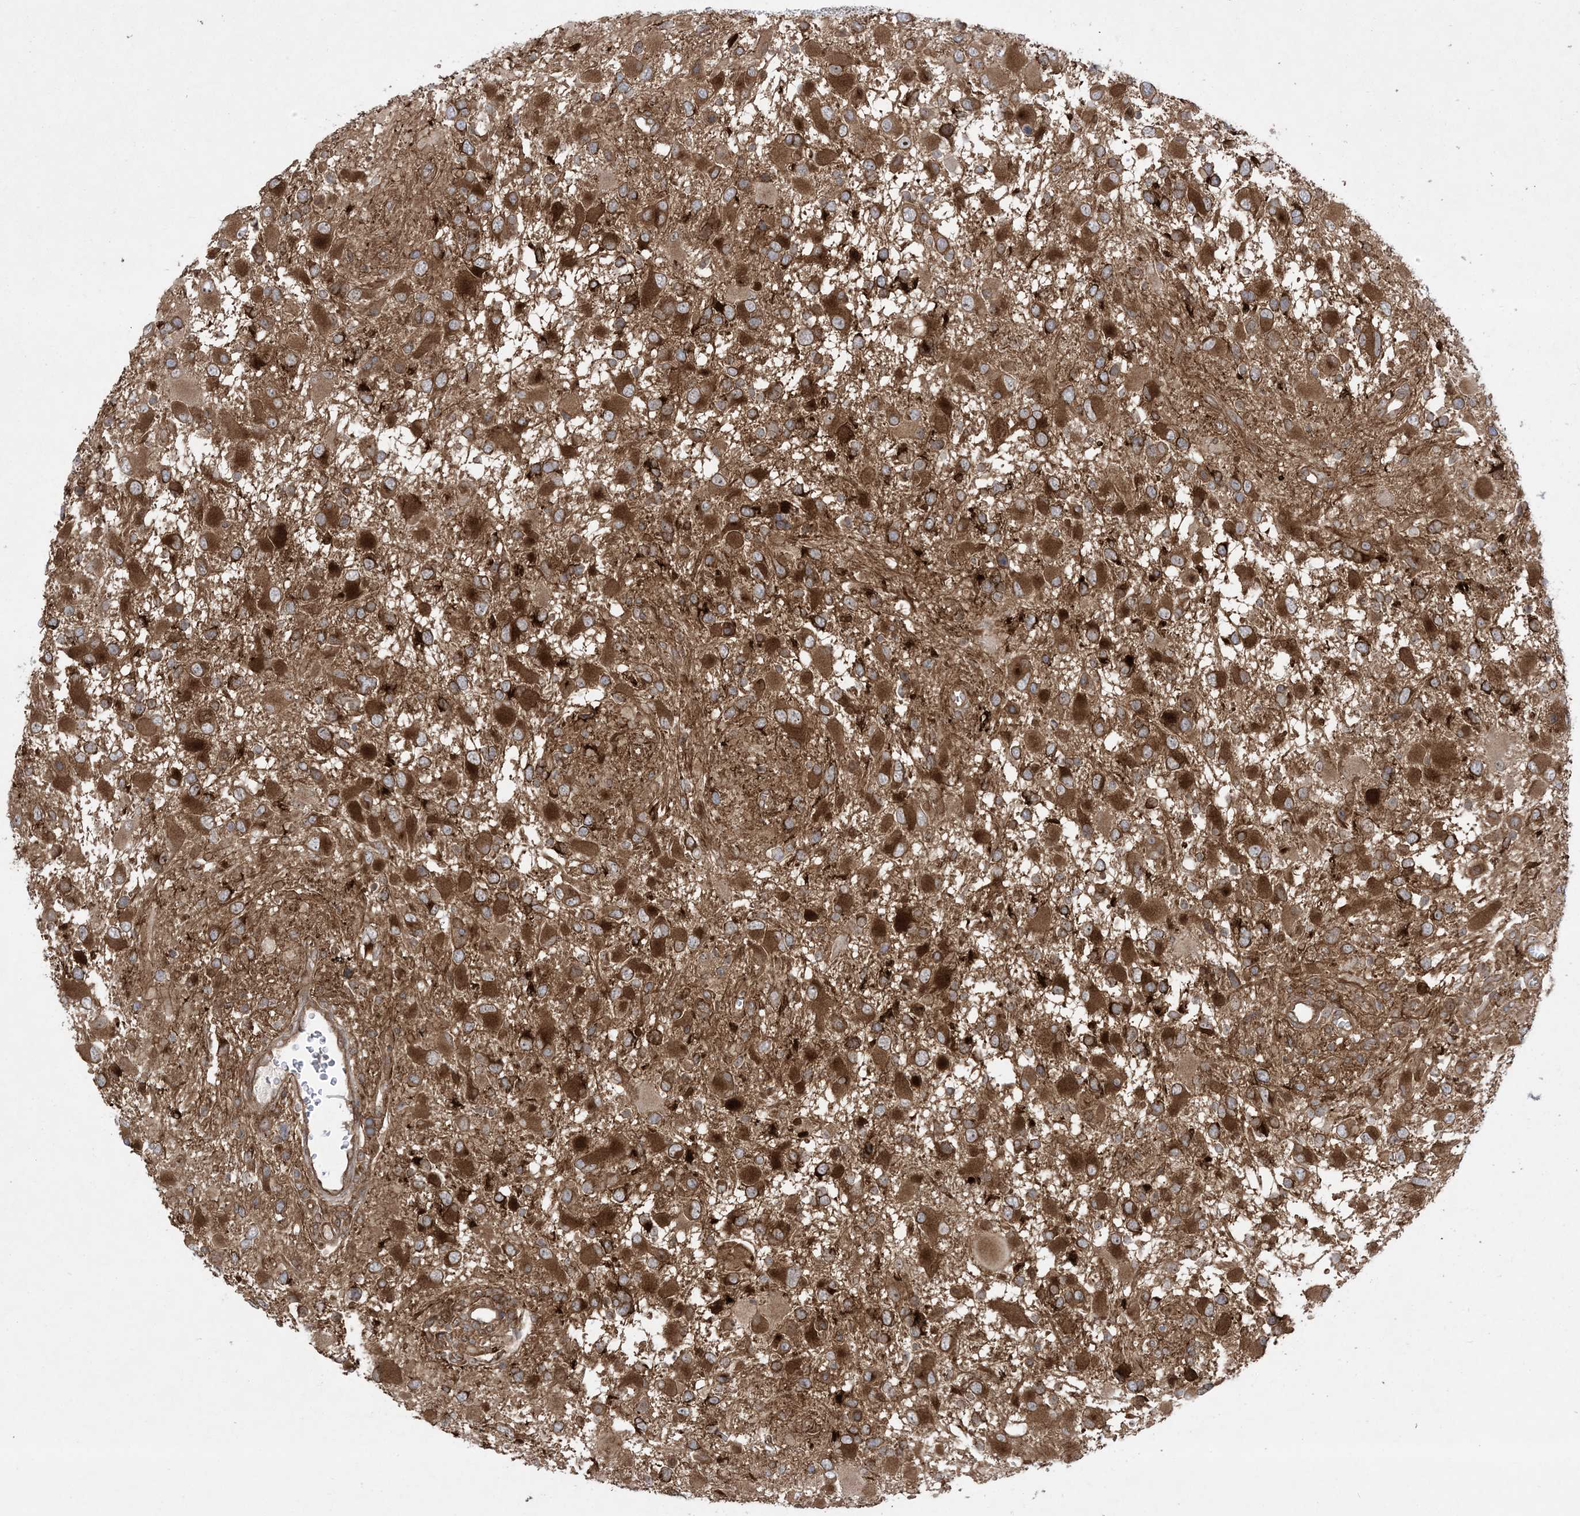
{"staining": {"intensity": "strong", "quantity": ">75%", "location": "cytoplasmic/membranous"}, "tissue": "glioma", "cell_type": "Tumor cells", "image_type": "cancer", "snomed": [{"axis": "morphology", "description": "Glioma, malignant, High grade"}, {"axis": "topography", "description": "Brain"}], "caption": "Glioma stained with immunohistochemistry (IHC) reveals strong cytoplasmic/membranous expression in approximately >75% of tumor cells. (DAB (3,3'-diaminobenzidine) IHC with brightfield microscopy, high magnification).", "gene": "SOGA3", "patient": {"sex": "male", "age": 53}}